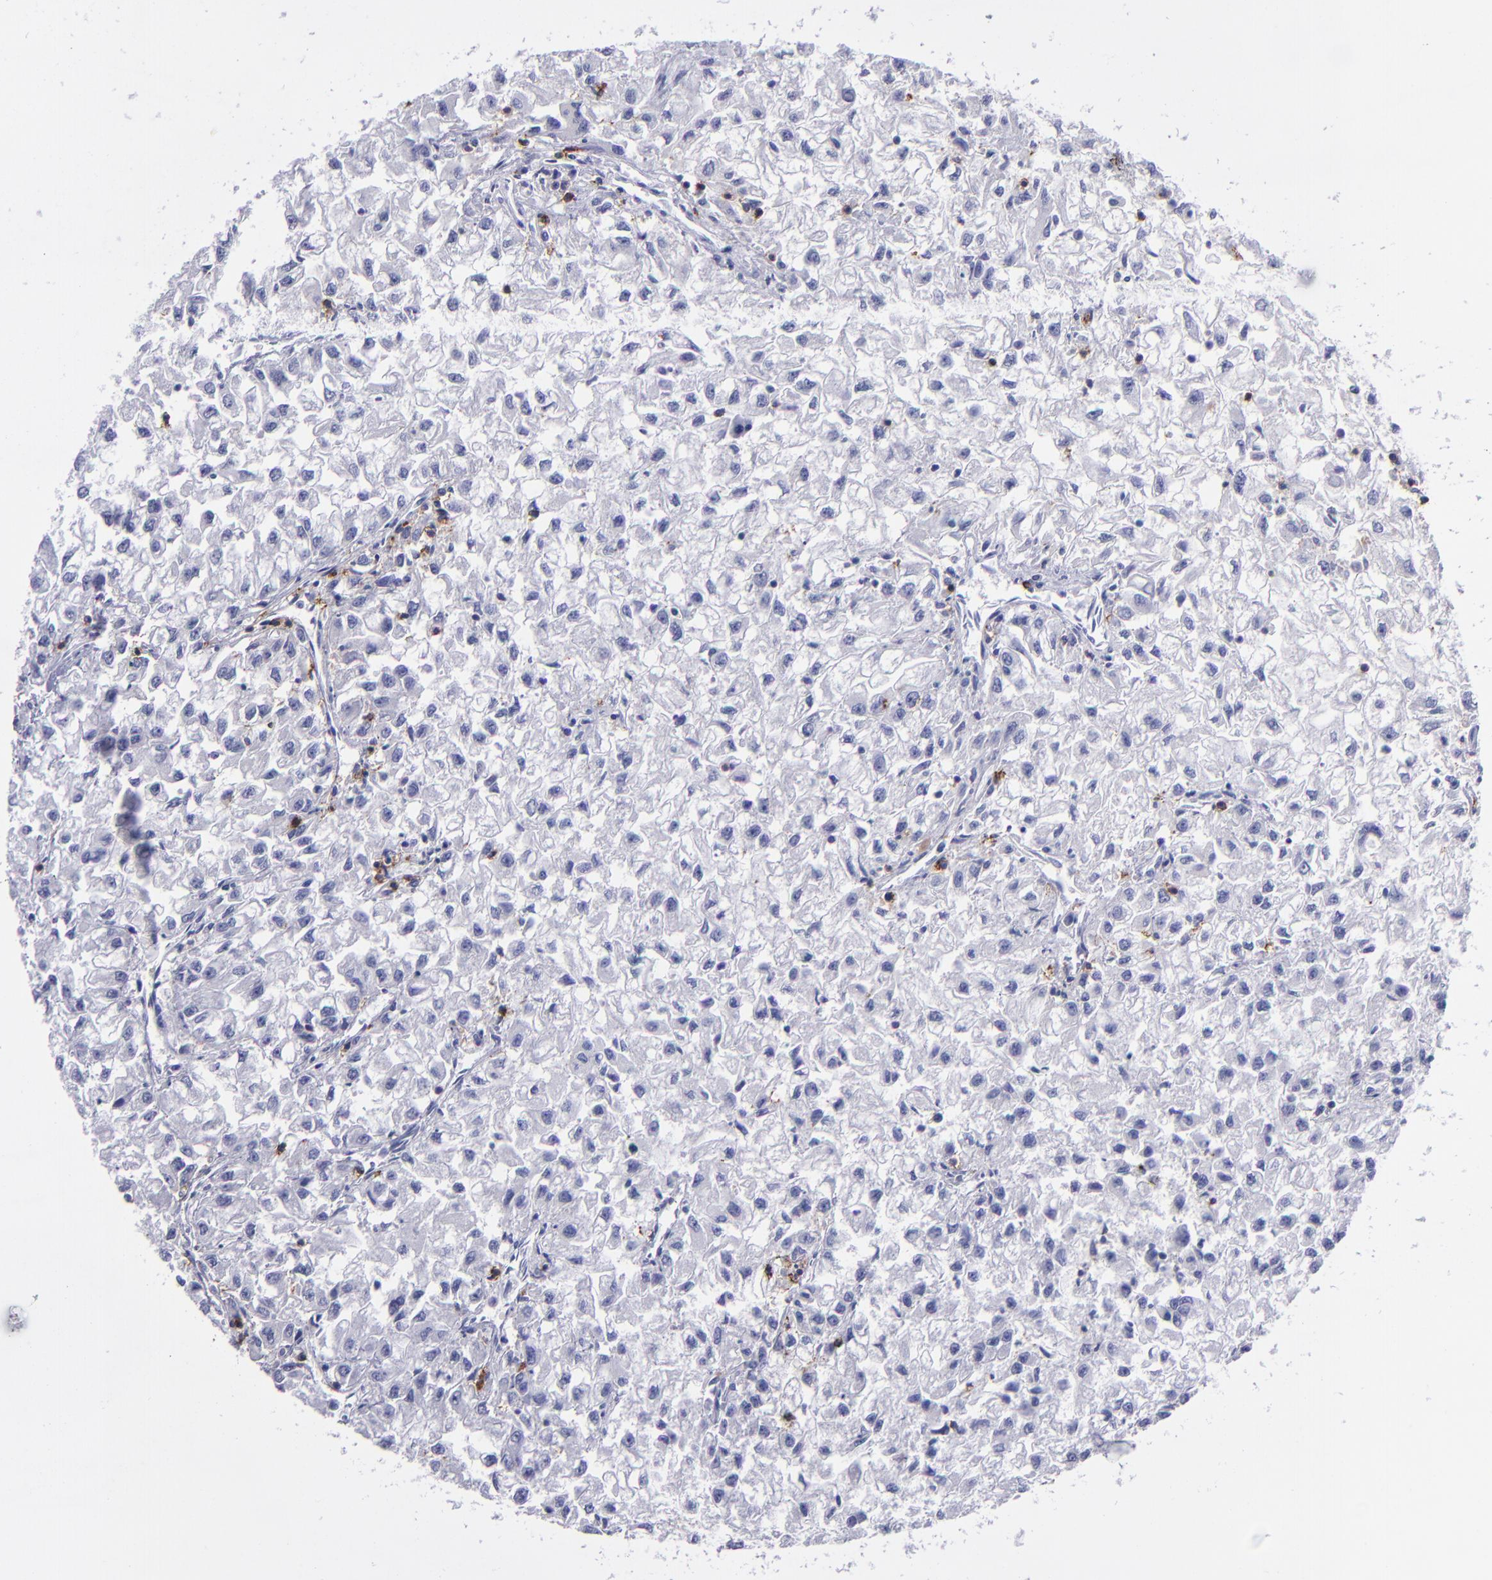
{"staining": {"intensity": "negative", "quantity": "none", "location": "none"}, "tissue": "renal cancer", "cell_type": "Tumor cells", "image_type": "cancer", "snomed": [{"axis": "morphology", "description": "Adenocarcinoma, NOS"}, {"axis": "topography", "description": "Kidney"}], "caption": "DAB (3,3'-diaminobenzidine) immunohistochemical staining of human renal cancer (adenocarcinoma) displays no significant staining in tumor cells.", "gene": "CD6", "patient": {"sex": "male", "age": 59}}